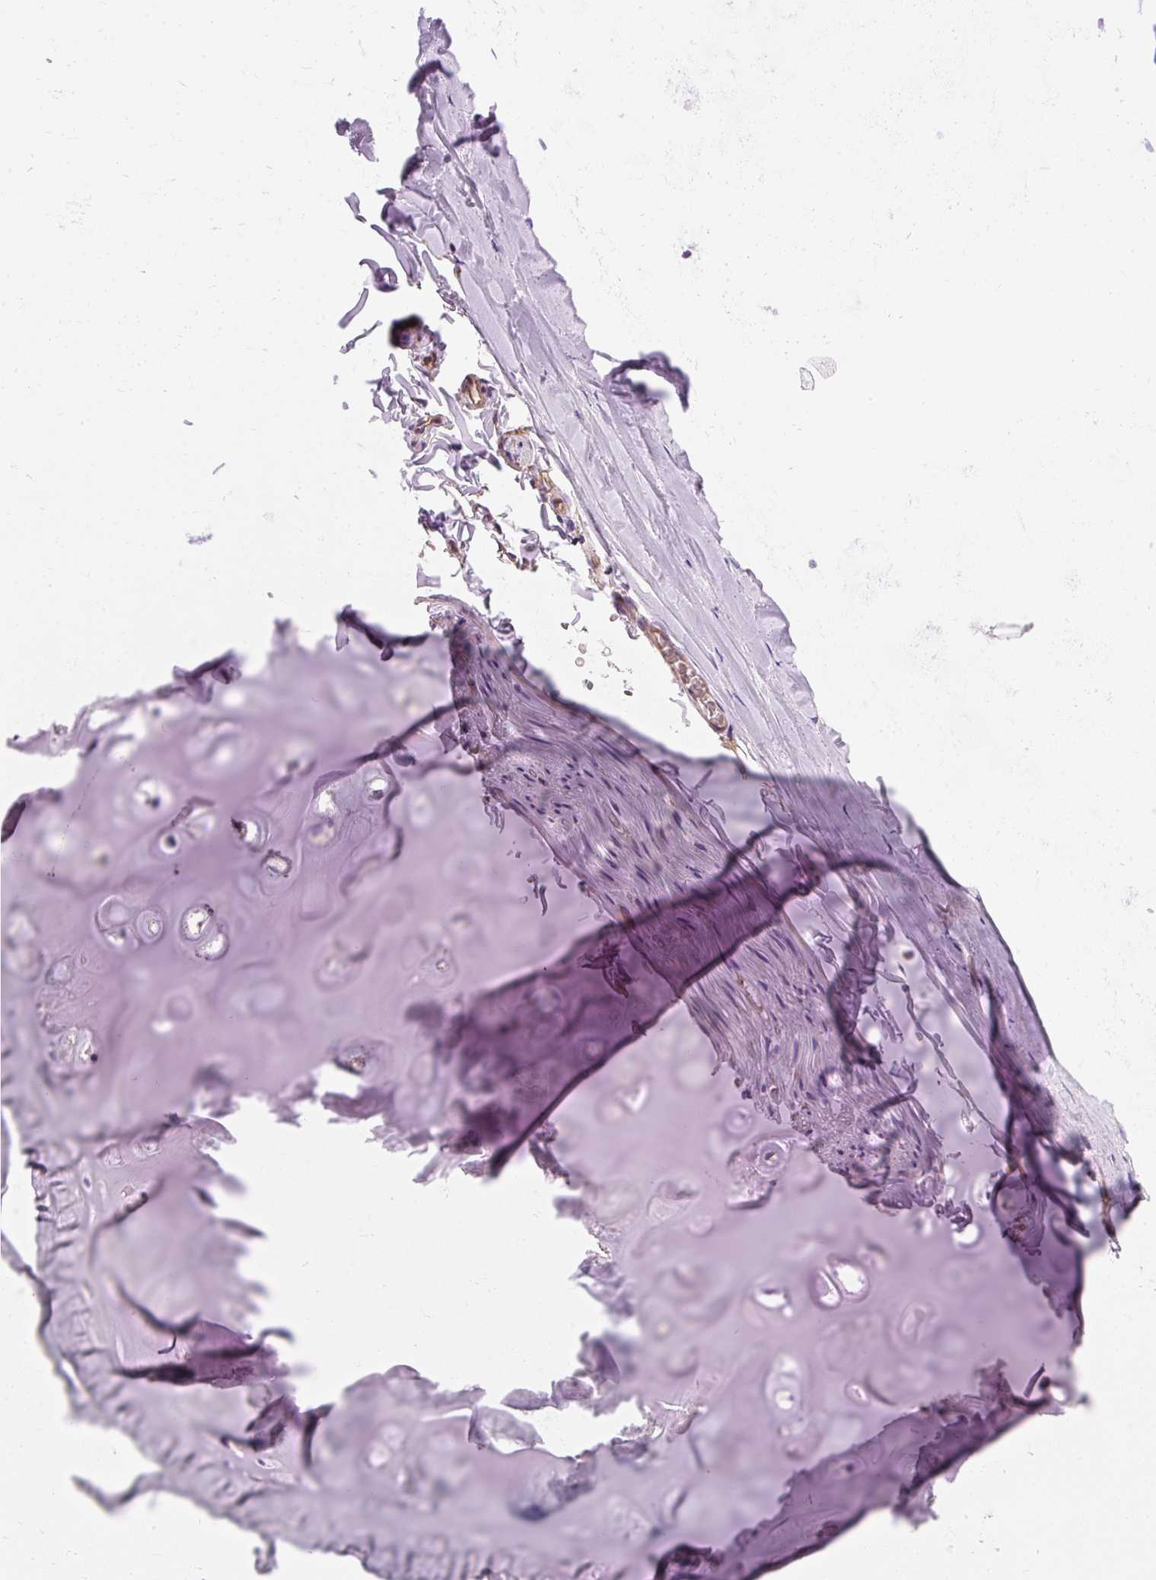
{"staining": {"intensity": "weak", "quantity": "25%-75%", "location": "cytoplasmic/membranous"}, "tissue": "adipose tissue", "cell_type": "Adipocytes", "image_type": "normal", "snomed": [{"axis": "morphology", "description": "Normal tissue, NOS"}, {"axis": "topography", "description": "Cartilage tissue"}, {"axis": "topography", "description": "Bronchus"}, {"axis": "topography", "description": "Peripheral nerve tissue"}], "caption": "Adipose tissue stained for a protein (brown) shows weak cytoplasmic/membranous positive staining in about 25%-75% of adipocytes.", "gene": "CEP290", "patient": {"sex": "male", "age": 67}}